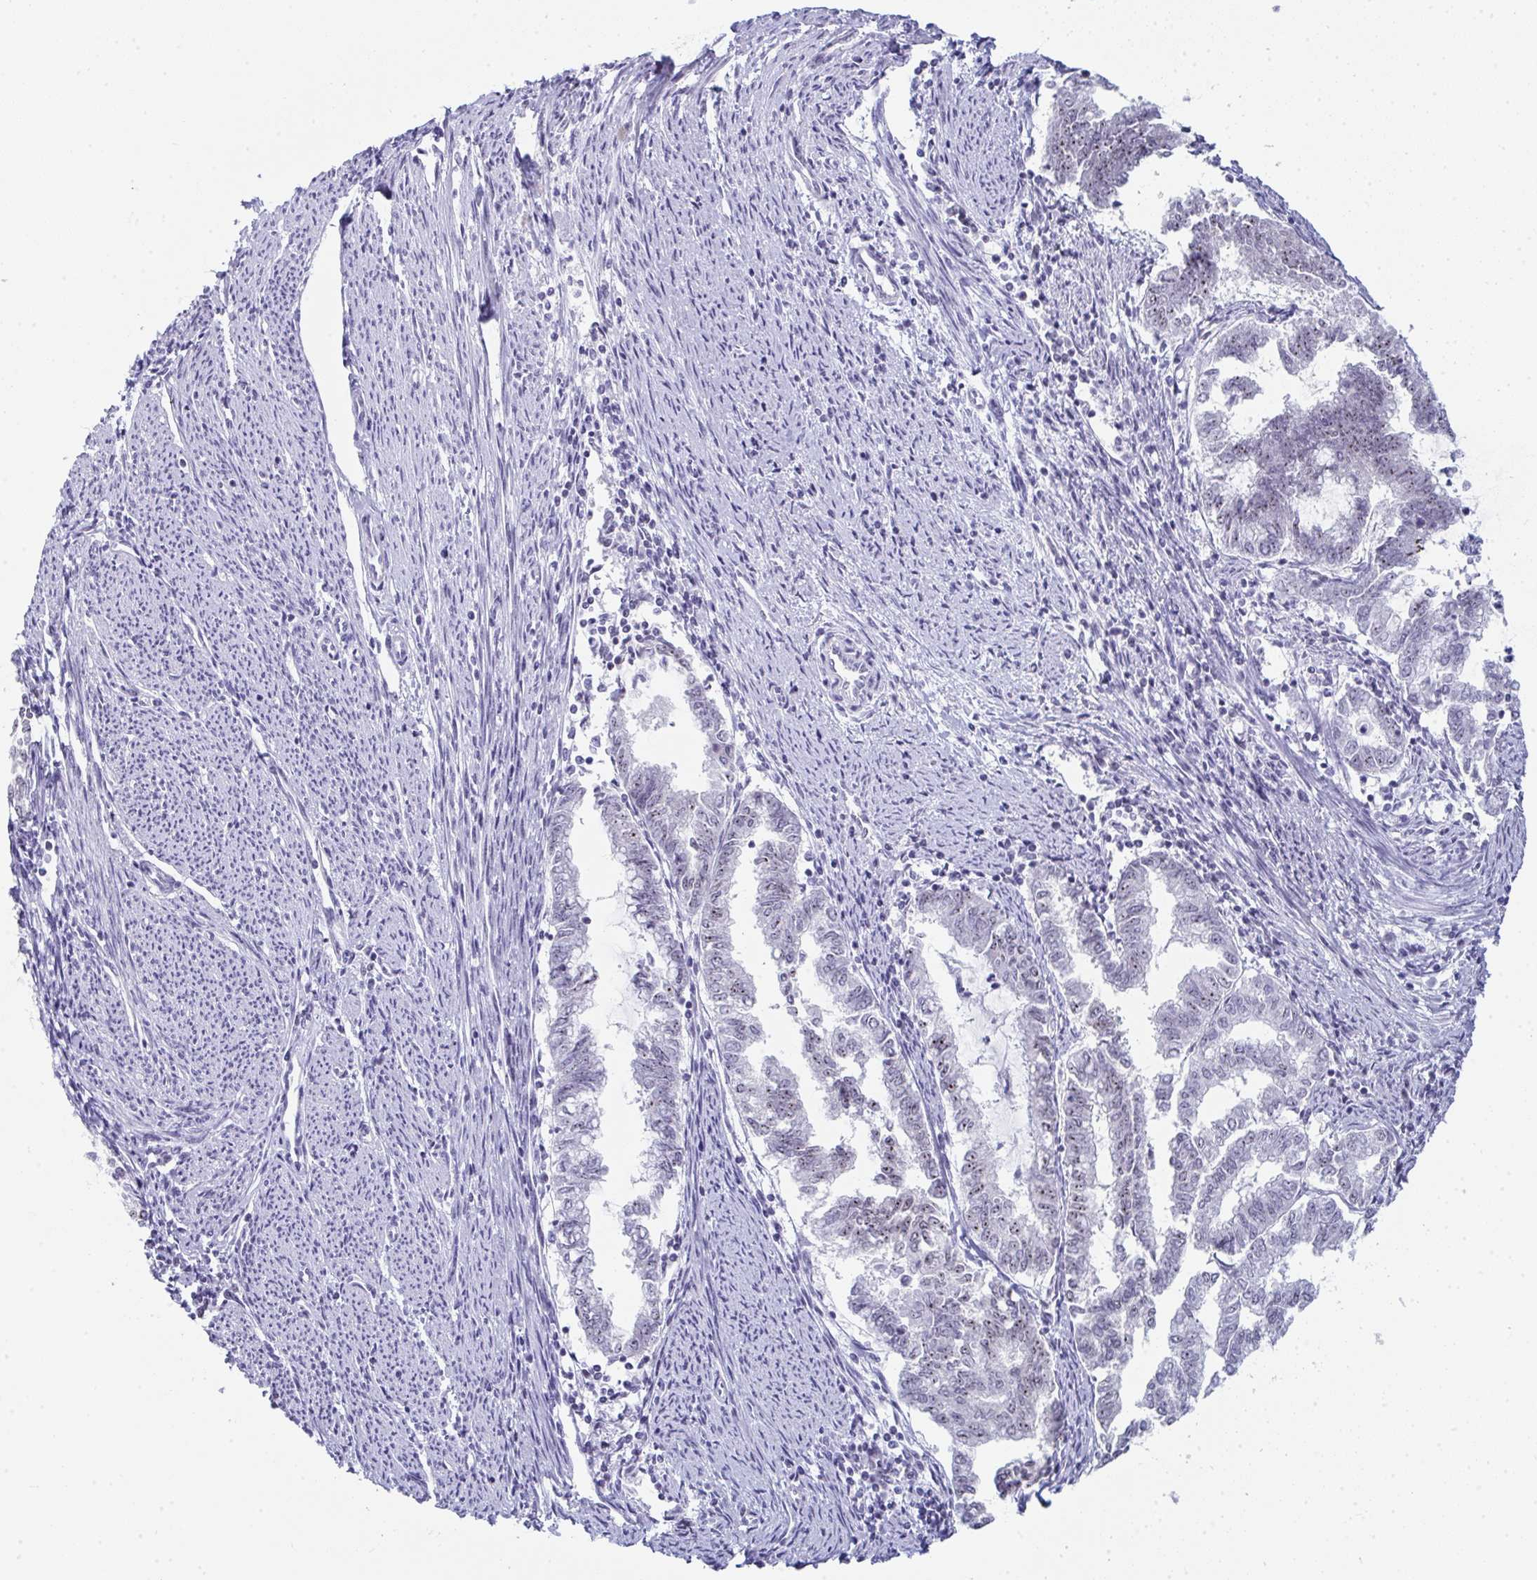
{"staining": {"intensity": "weak", "quantity": "25%-75%", "location": "nuclear"}, "tissue": "endometrial cancer", "cell_type": "Tumor cells", "image_type": "cancer", "snomed": [{"axis": "morphology", "description": "Adenocarcinoma, NOS"}, {"axis": "topography", "description": "Endometrium"}], "caption": "Immunohistochemistry of human endometrial cancer (adenocarcinoma) shows low levels of weak nuclear expression in approximately 25%-75% of tumor cells.", "gene": "NOP10", "patient": {"sex": "female", "age": 79}}